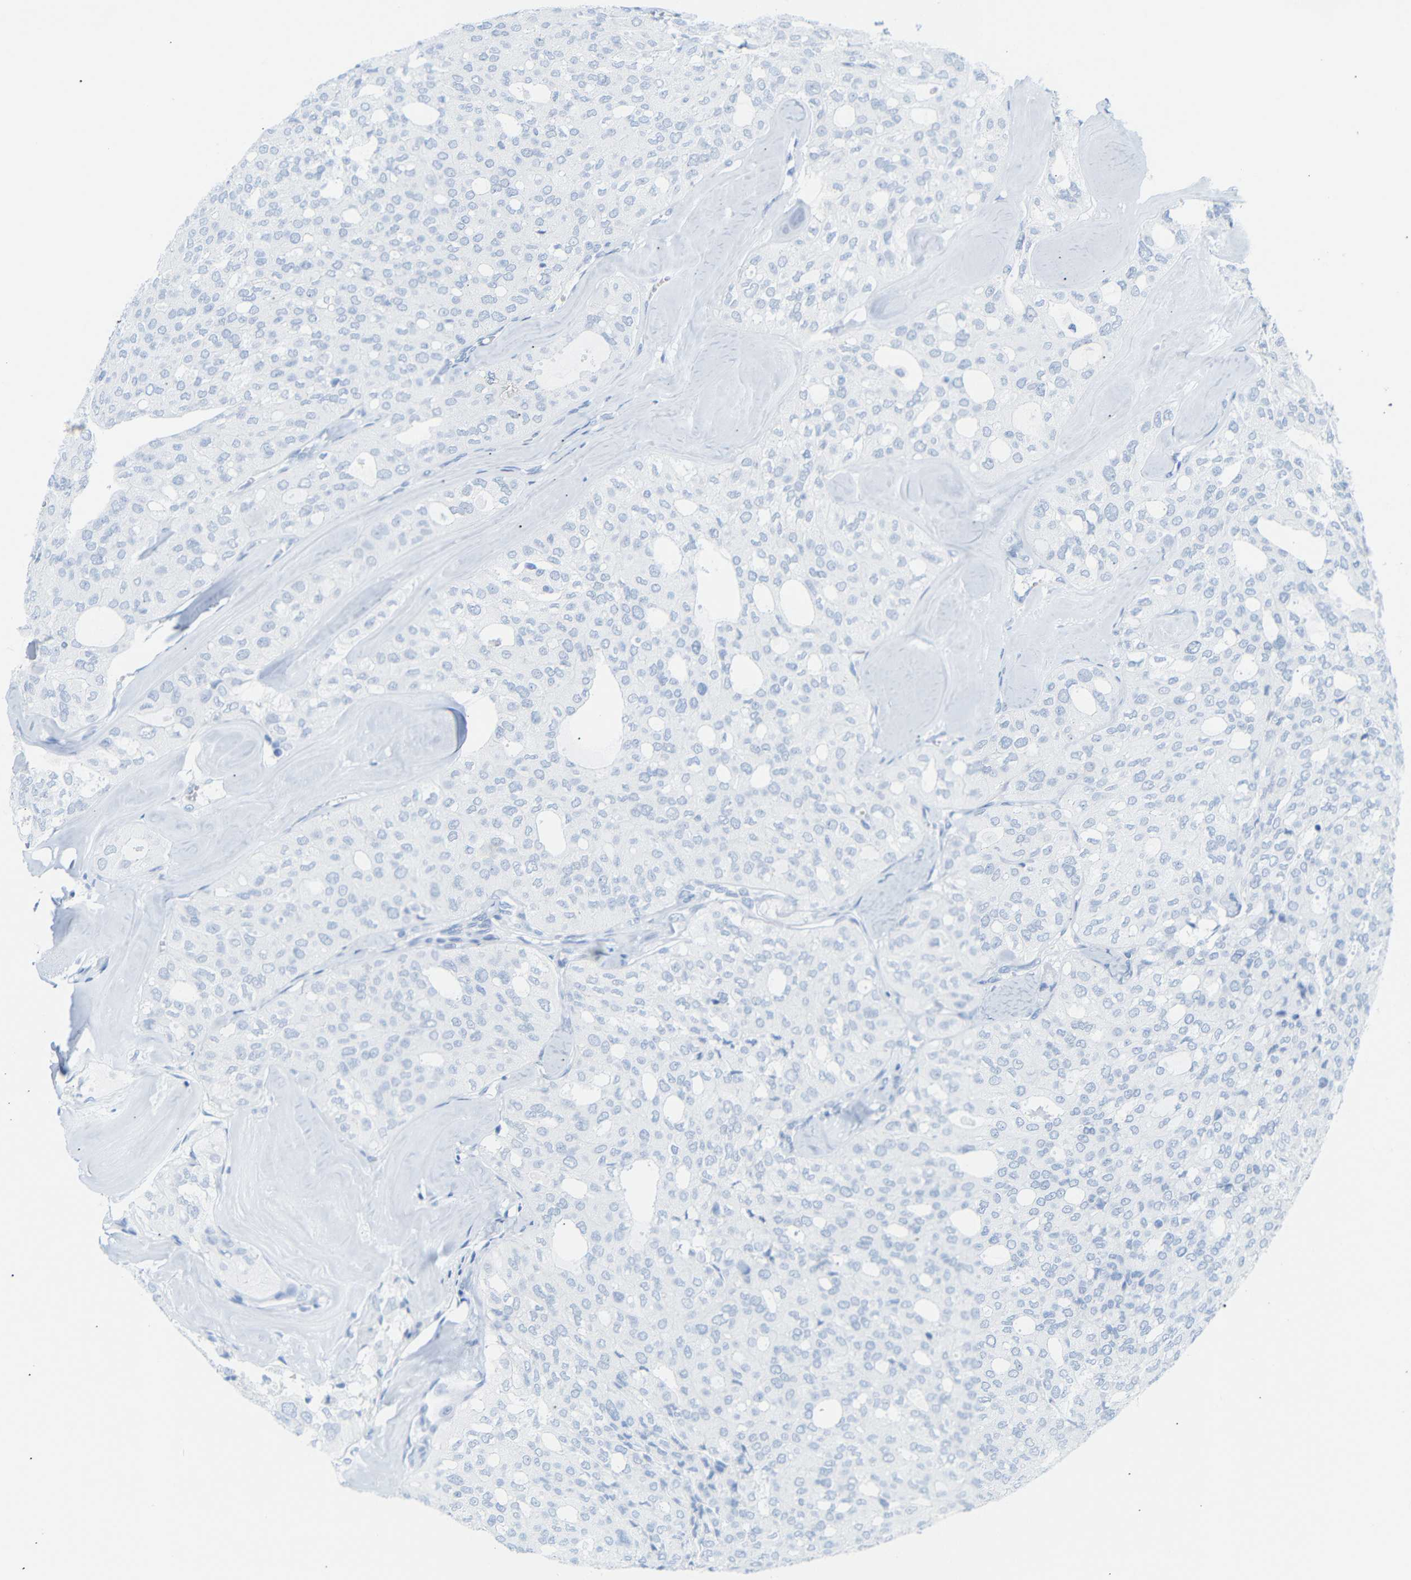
{"staining": {"intensity": "negative", "quantity": "none", "location": "none"}, "tissue": "thyroid cancer", "cell_type": "Tumor cells", "image_type": "cancer", "snomed": [{"axis": "morphology", "description": "Follicular adenoma carcinoma, NOS"}, {"axis": "topography", "description": "Thyroid gland"}], "caption": "Tumor cells are negative for brown protein staining in thyroid follicular adenoma carcinoma. (DAB IHC, high magnification).", "gene": "DYNAP", "patient": {"sex": "male", "age": 75}}